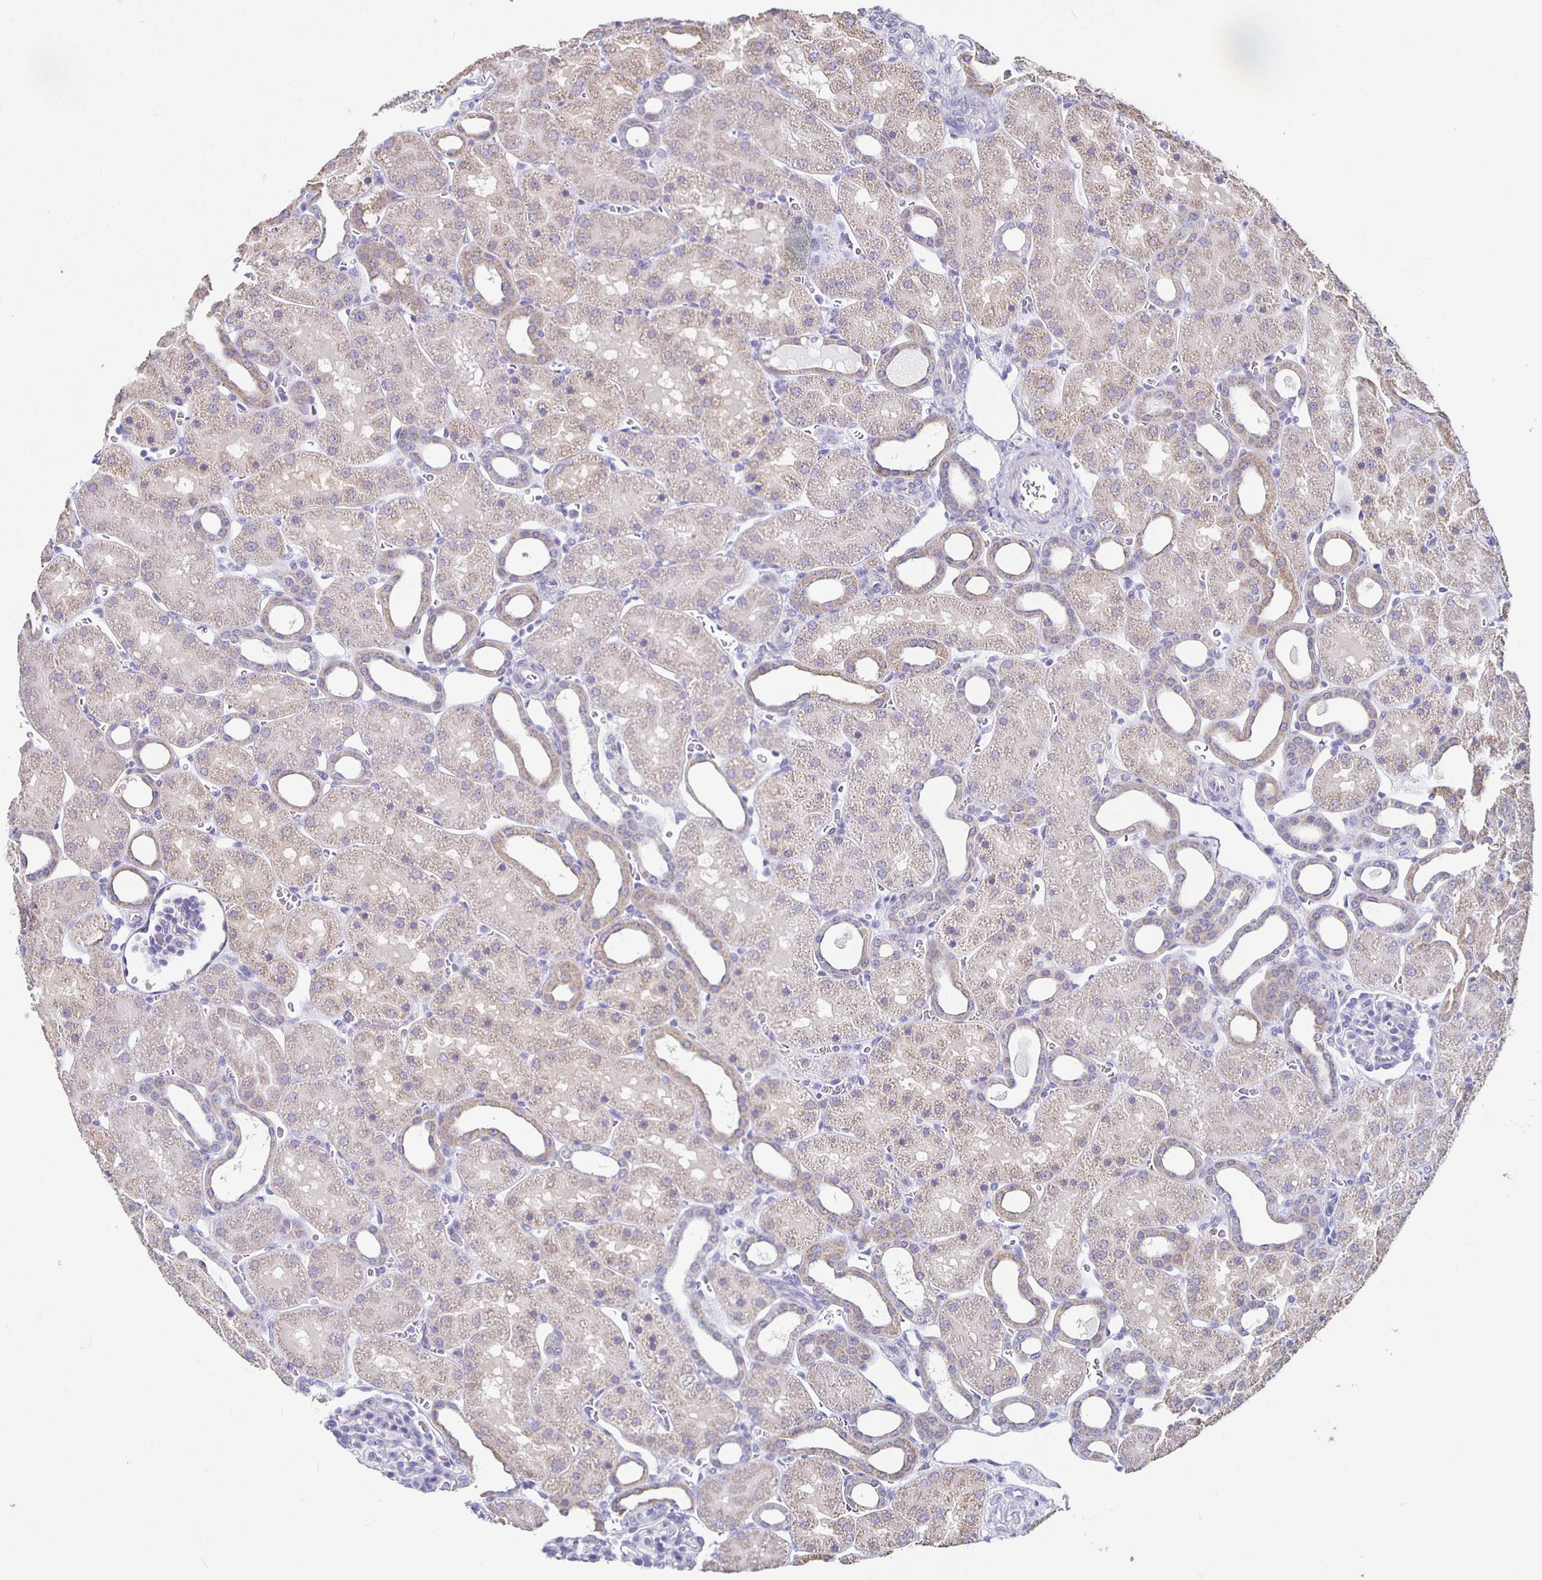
{"staining": {"intensity": "negative", "quantity": "none", "location": "none"}, "tissue": "kidney", "cell_type": "Cells in glomeruli", "image_type": "normal", "snomed": [{"axis": "morphology", "description": "Normal tissue, NOS"}, {"axis": "topography", "description": "Kidney"}], "caption": "The image shows no significant expression in cells in glomeruli of kidney.", "gene": "TPPP", "patient": {"sex": "male", "age": 2}}